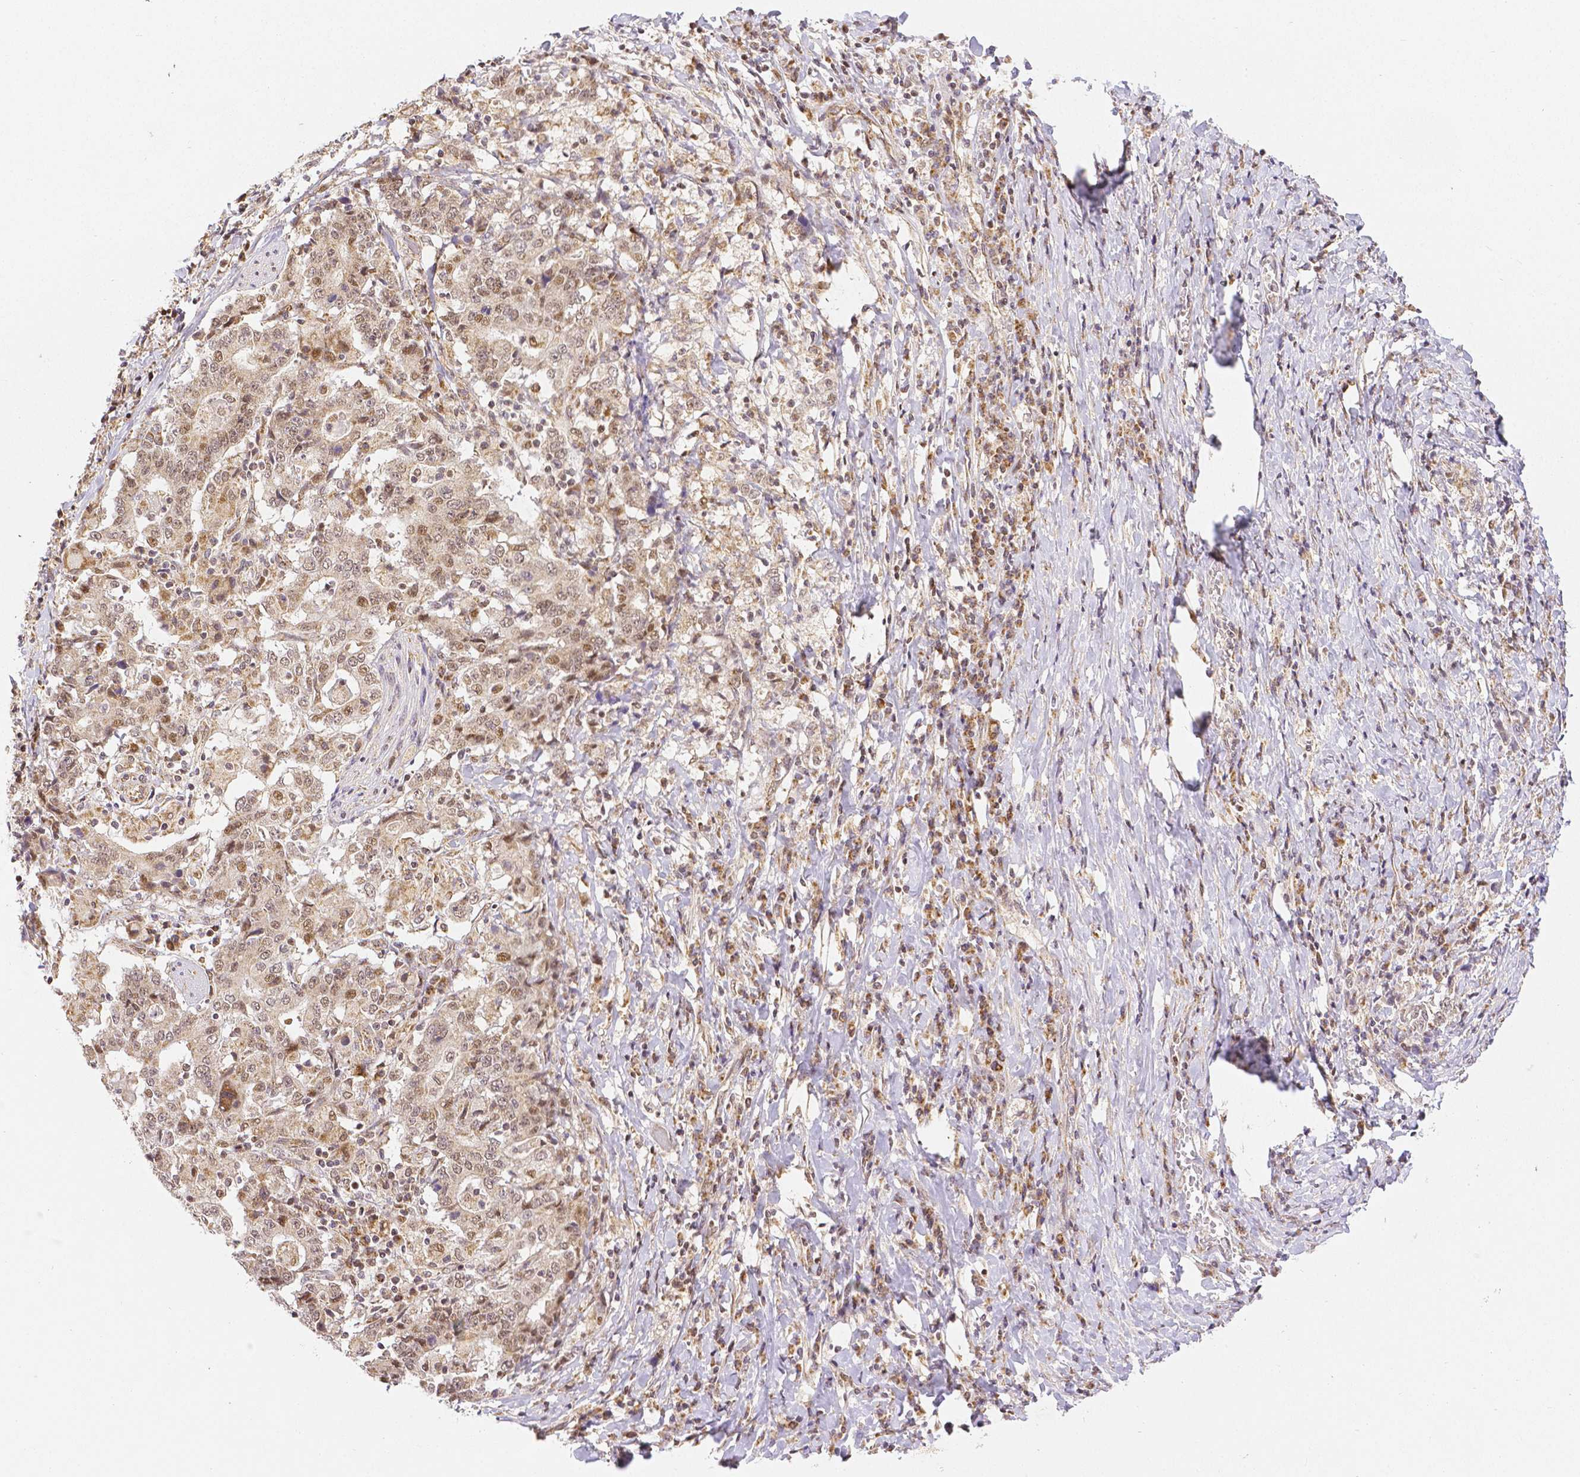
{"staining": {"intensity": "moderate", "quantity": ">75%", "location": "cytoplasmic/membranous,nuclear"}, "tissue": "stomach cancer", "cell_type": "Tumor cells", "image_type": "cancer", "snomed": [{"axis": "morphology", "description": "Normal tissue, NOS"}, {"axis": "morphology", "description": "Adenocarcinoma, NOS"}, {"axis": "topography", "description": "Stomach, upper"}, {"axis": "topography", "description": "Stomach"}], "caption": "There is medium levels of moderate cytoplasmic/membranous and nuclear positivity in tumor cells of stomach cancer, as demonstrated by immunohistochemical staining (brown color).", "gene": "RHOT1", "patient": {"sex": "male", "age": 59}}